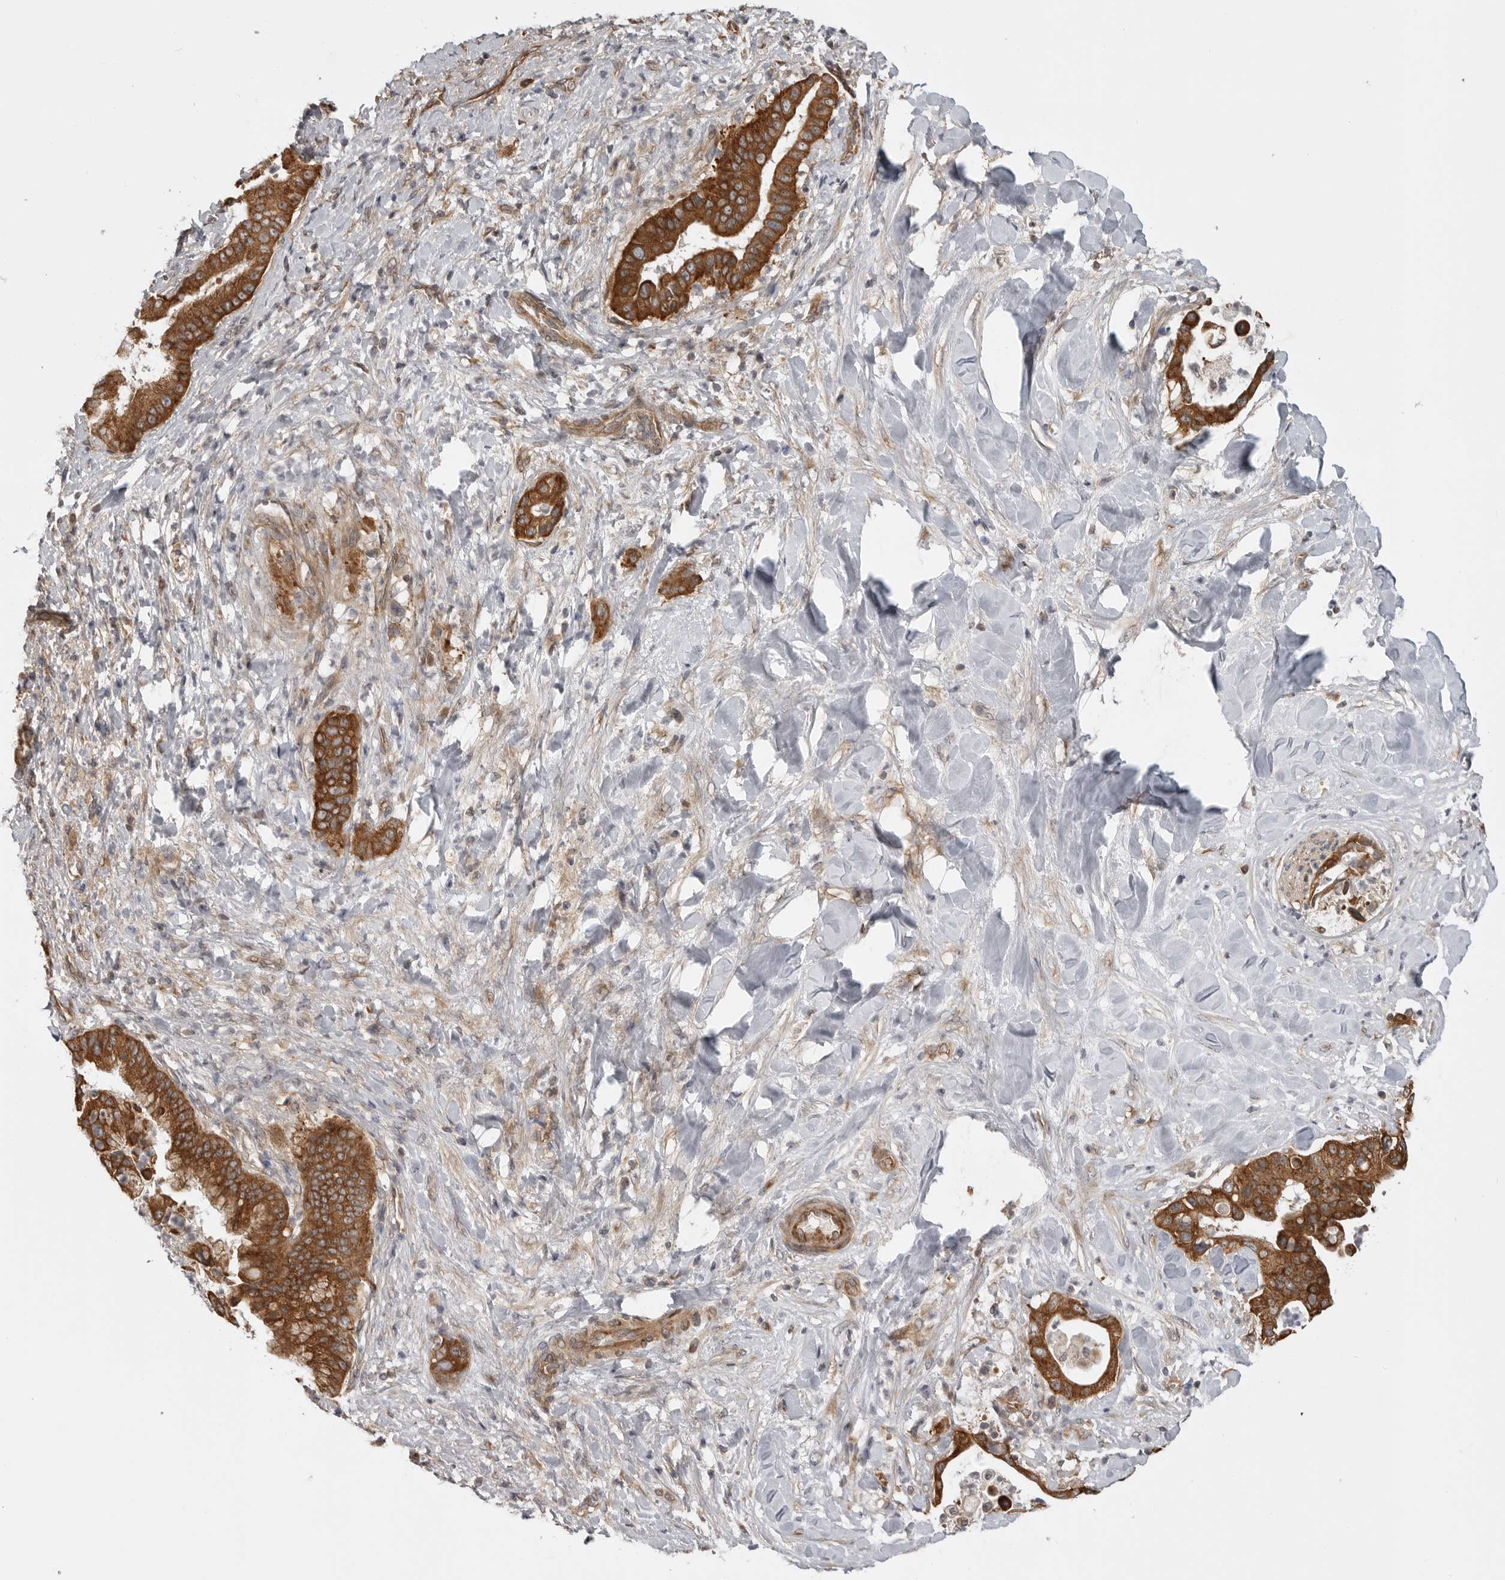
{"staining": {"intensity": "strong", "quantity": ">75%", "location": "cytoplasmic/membranous"}, "tissue": "liver cancer", "cell_type": "Tumor cells", "image_type": "cancer", "snomed": [{"axis": "morphology", "description": "Cholangiocarcinoma"}, {"axis": "topography", "description": "Liver"}], "caption": "DAB (3,3'-diaminobenzidine) immunohistochemical staining of human liver cancer exhibits strong cytoplasmic/membranous protein staining in approximately >75% of tumor cells. The staining was performed using DAB to visualize the protein expression in brown, while the nuclei were stained in blue with hematoxylin (Magnification: 20x).", "gene": "LRRC45", "patient": {"sex": "female", "age": 54}}